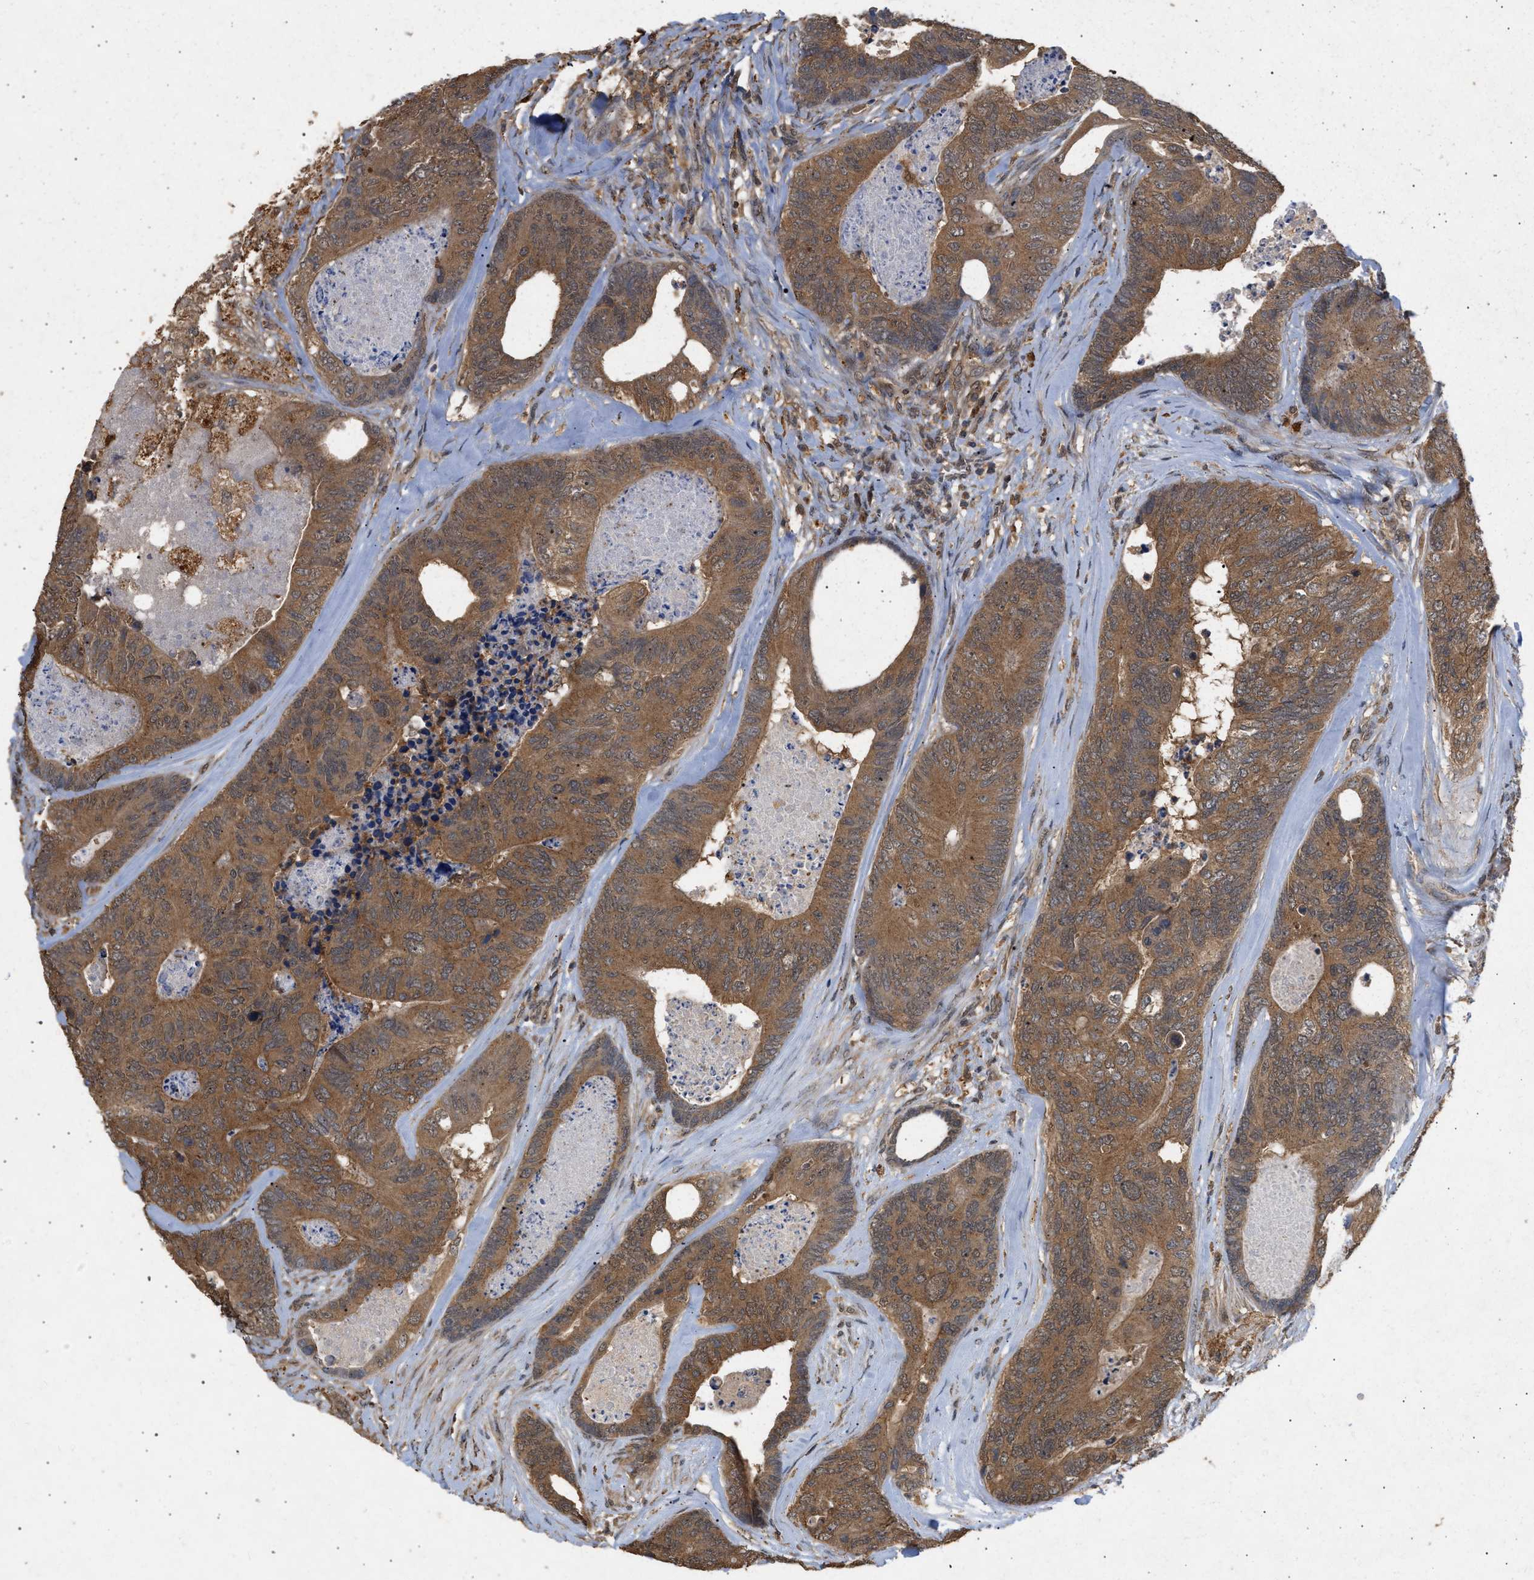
{"staining": {"intensity": "weak", "quantity": ">75%", "location": "cytoplasmic/membranous"}, "tissue": "colorectal cancer", "cell_type": "Tumor cells", "image_type": "cancer", "snomed": [{"axis": "morphology", "description": "Adenocarcinoma, NOS"}, {"axis": "topography", "description": "Colon"}], "caption": "This is a photomicrograph of IHC staining of colorectal adenocarcinoma, which shows weak expression in the cytoplasmic/membranous of tumor cells.", "gene": "FITM1", "patient": {"sex": "female", "age": 67}}